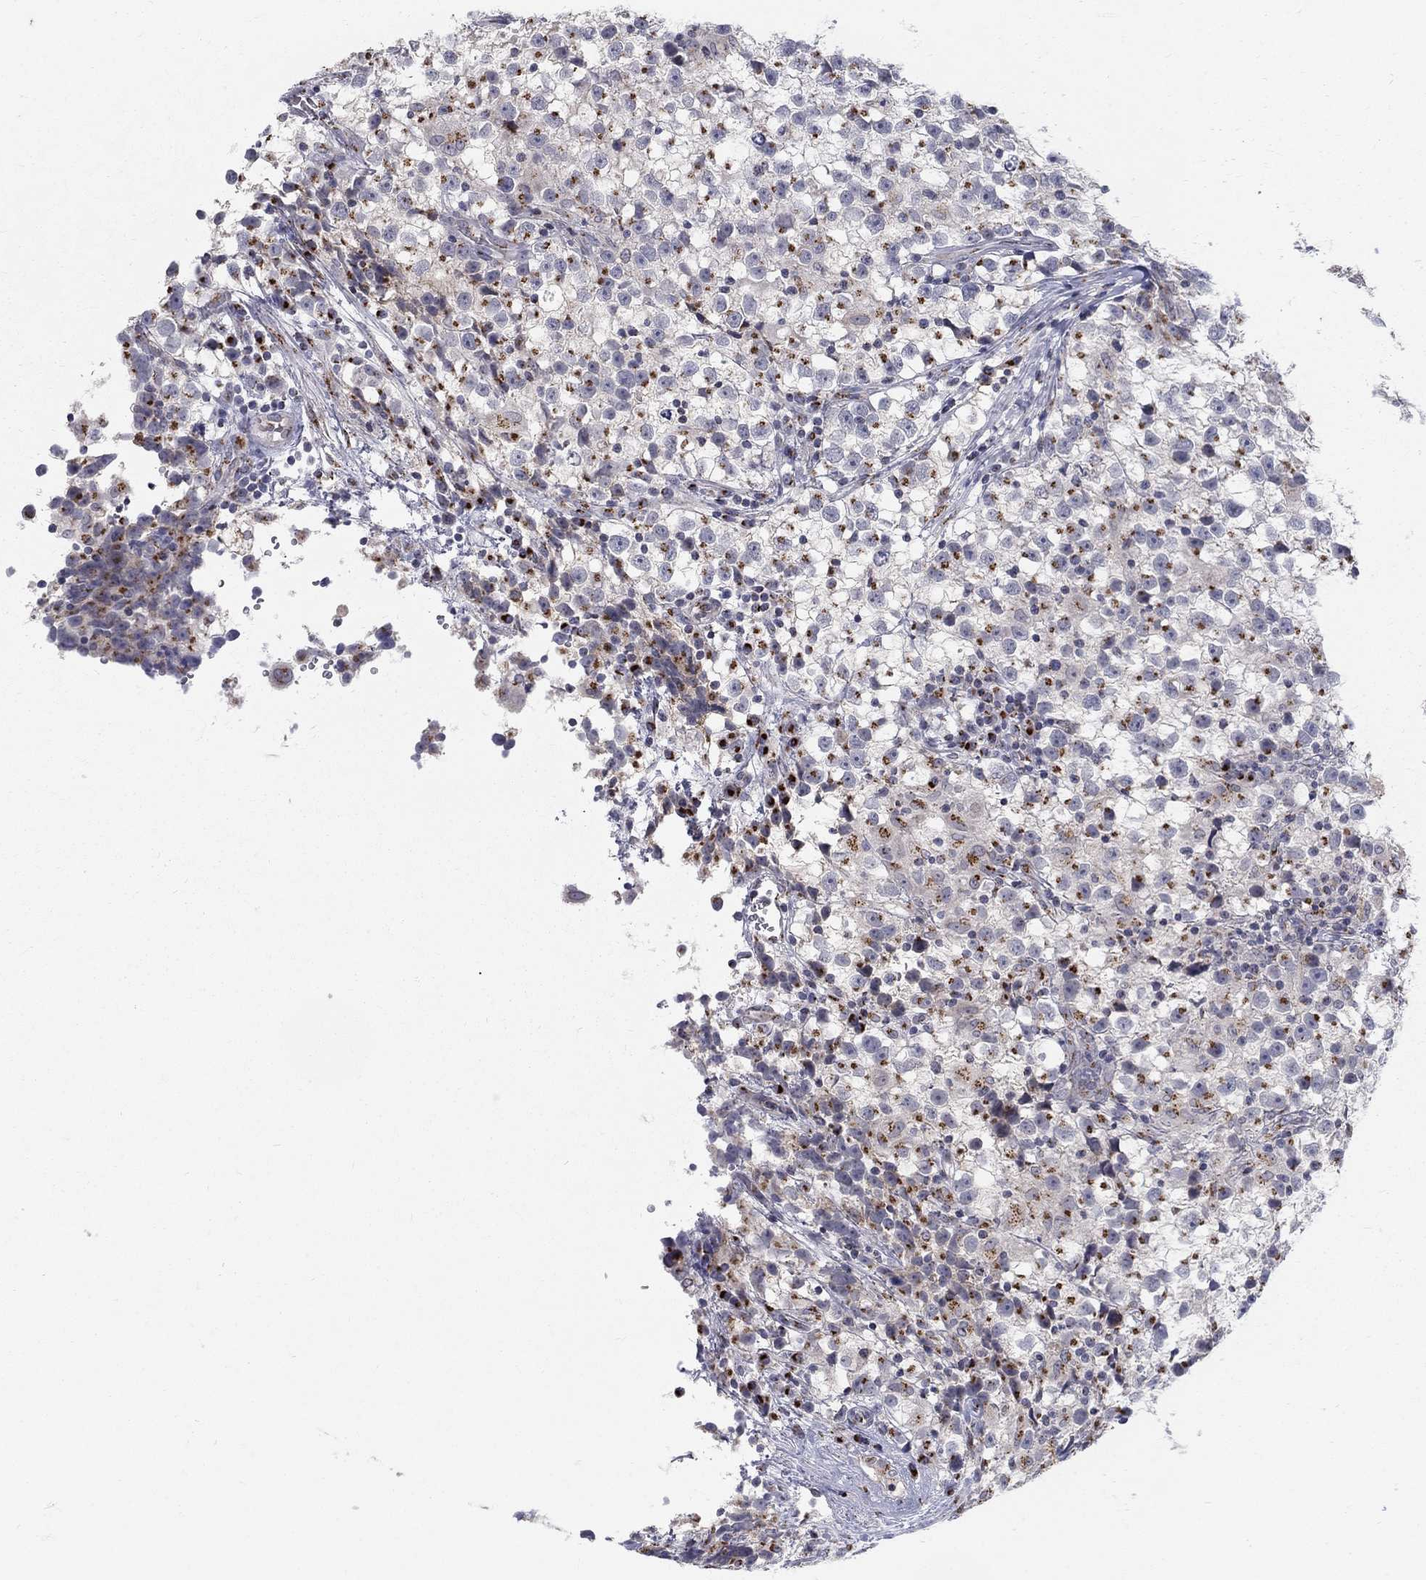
{"staining": {"intensity": "strong", "quantity": "<25%", "location": "cytoplasmic/membranous"}, "tissue": "testis cancer", "cell_type": "Tumor cells", "image_type": "cancer", "snomed": [{"axis": "morphology", "description": "Seminoma, NOS"}, {"axis": "topography", "description": "Testis"}], "caption": "A brown stain highlights strong cytoplasmic/membranous staining of a protein in seminoma (testis) tumor cells. (Brightfield microscopy of DAB IHC at high magnification).", "gene": "PANK3", "patient": {"sex": "male", "age": 31}}